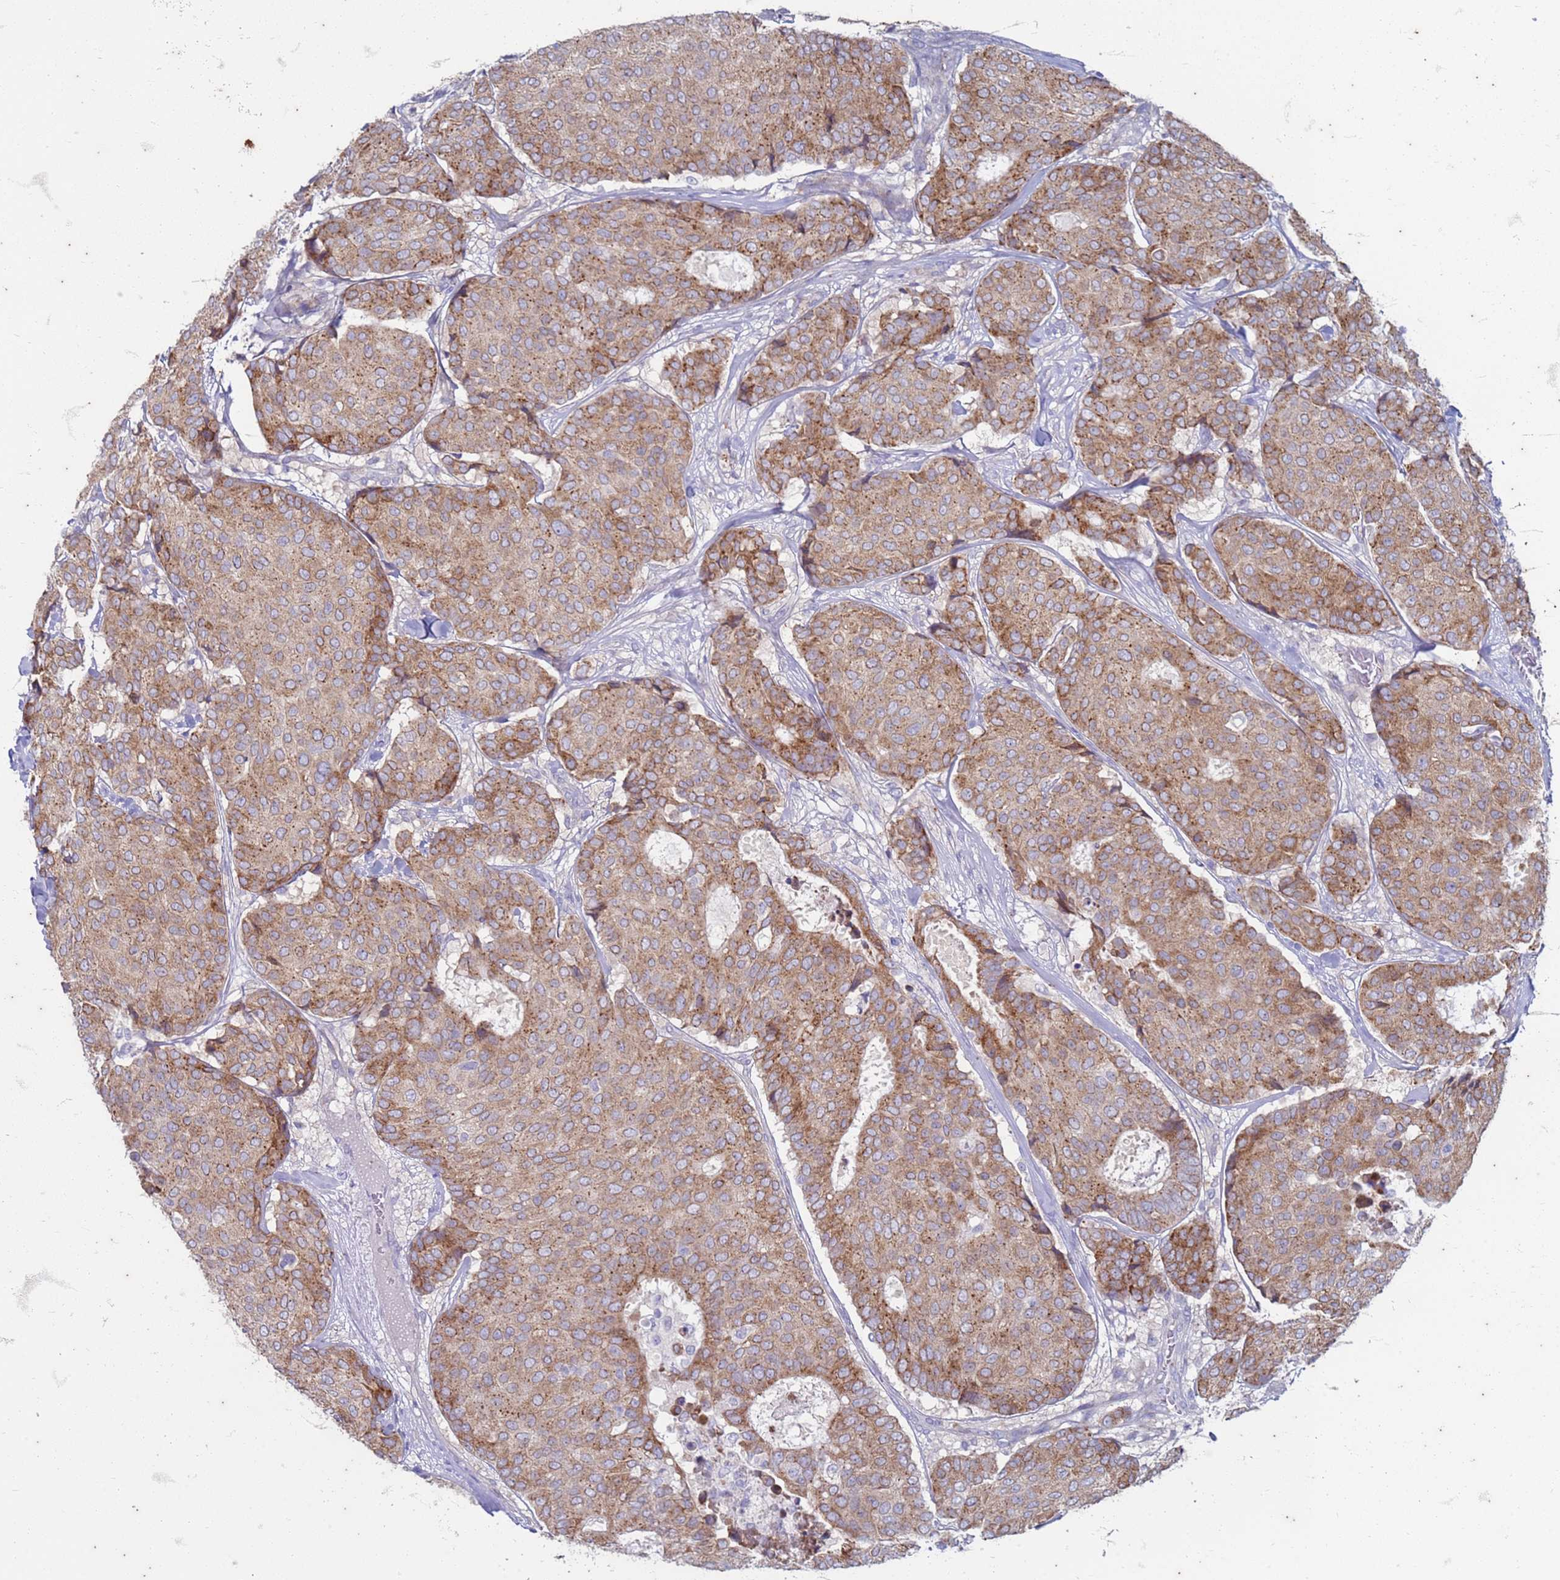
{"staining": {"intensity": "moderate", "quantity": "25%-75%", "location": "cytoplasmic/membranous"}, "tissue": "breast cancer", "cell_type": "Tumor cells", "image_type": "cancer", "snomed": [{"axis": "morphology", "description": "Duct carcinoma"}, {"axis": "topography", "description": "Breast"}], "caption": "Protein expression analysis of human breast cancer reveals moderate cytoplasmic/membranous positivity in approximately 25%-75% of tumor cells.", "gene": "SUCO", "patient": {"sex": "female", "age": 75}}